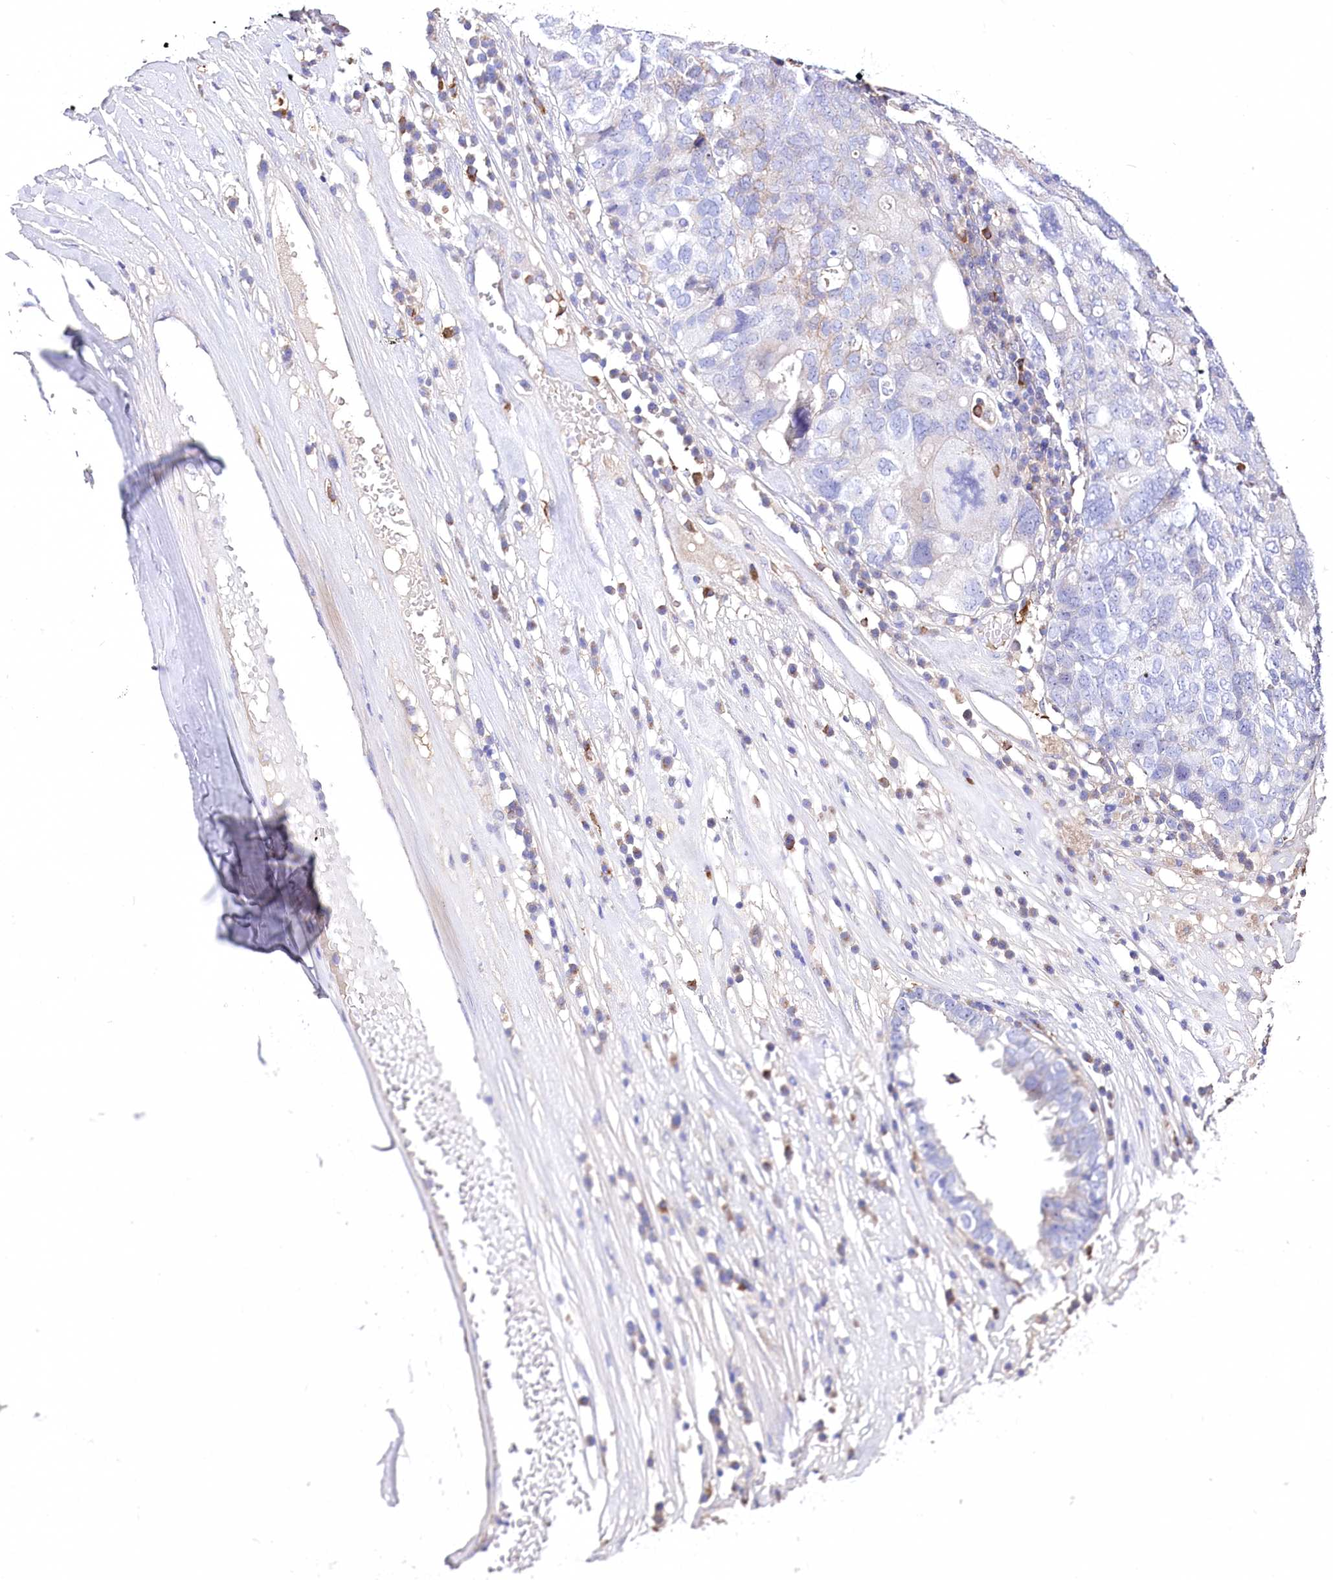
{"staining": {"intensity": "negative", "quantity": "none", "location": "none"}, "tissue": "ovarian cancer", "cell_type": "Tumor cells", "image_type": "cancer", "snomed": [{"axis": "morphology", "description": "Carcinoma, endometroid"}, {"axis": "topography", "description": "Ovary"}], "caption": "Immunohistochemical staining of human ovarian cancer shows no significant staining in tumor cells.", "gene": "CEP164", "patient": {"sex": "female", "age": 62}}